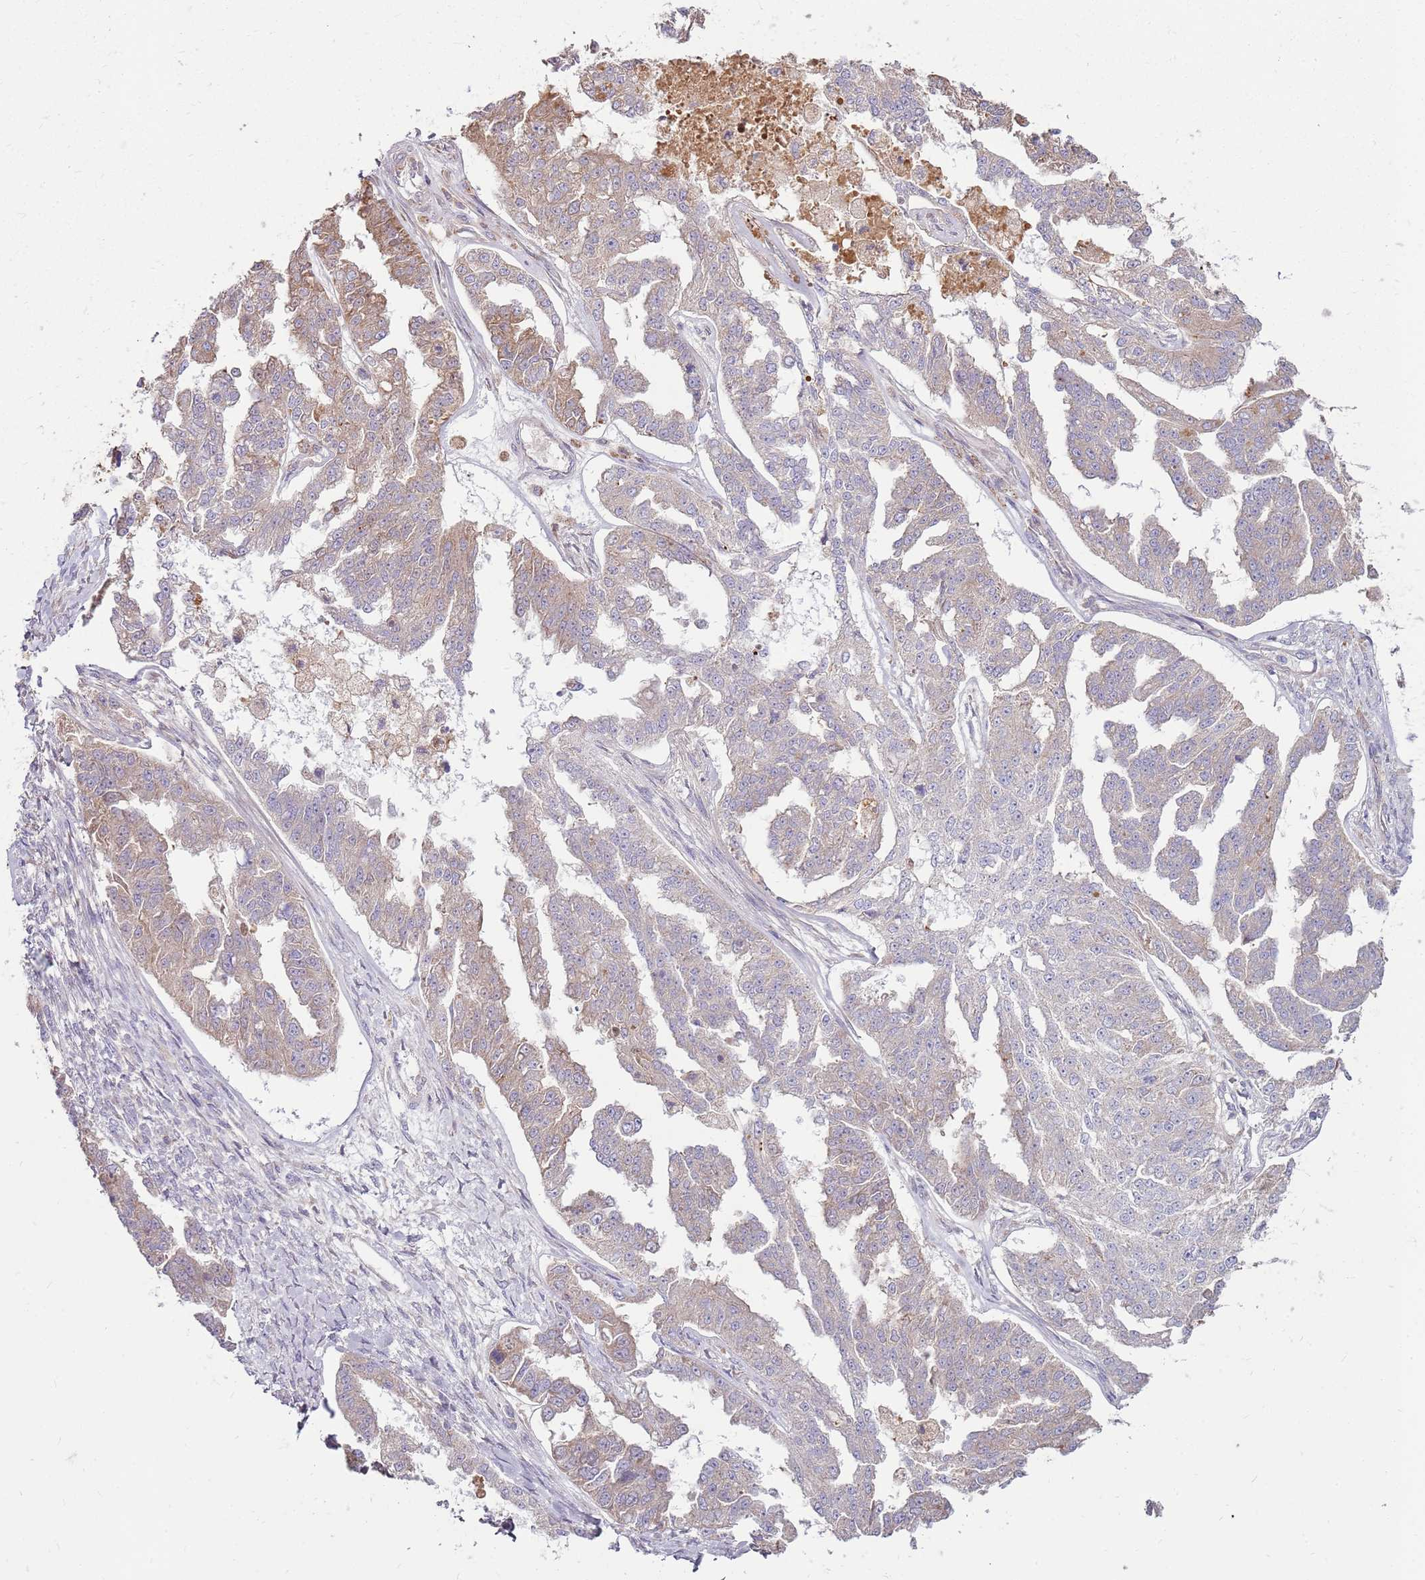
{"staining": {"intensity": "weak", "quantity": ">75%", "location": "cytoplasmic/membranous"}, "tissue": "ovarian cancer", "cell_type": "Tumor cells", "image_type": "cancer", "snomed": [{"axis": "morphology", "description": "Cystadenocarcinoma, serous, NOS"}, {"axis": "topography", "description": "Ovary"}], "caption": "This is a photomicrograph of immunohistochemistry (IHC) staining of ovarian cancer, which shows weak staining in the cytoplasmic/membranous of tumor cells.", "gene": "EMC1", "patient": {"sex": "female", "age": 58}}